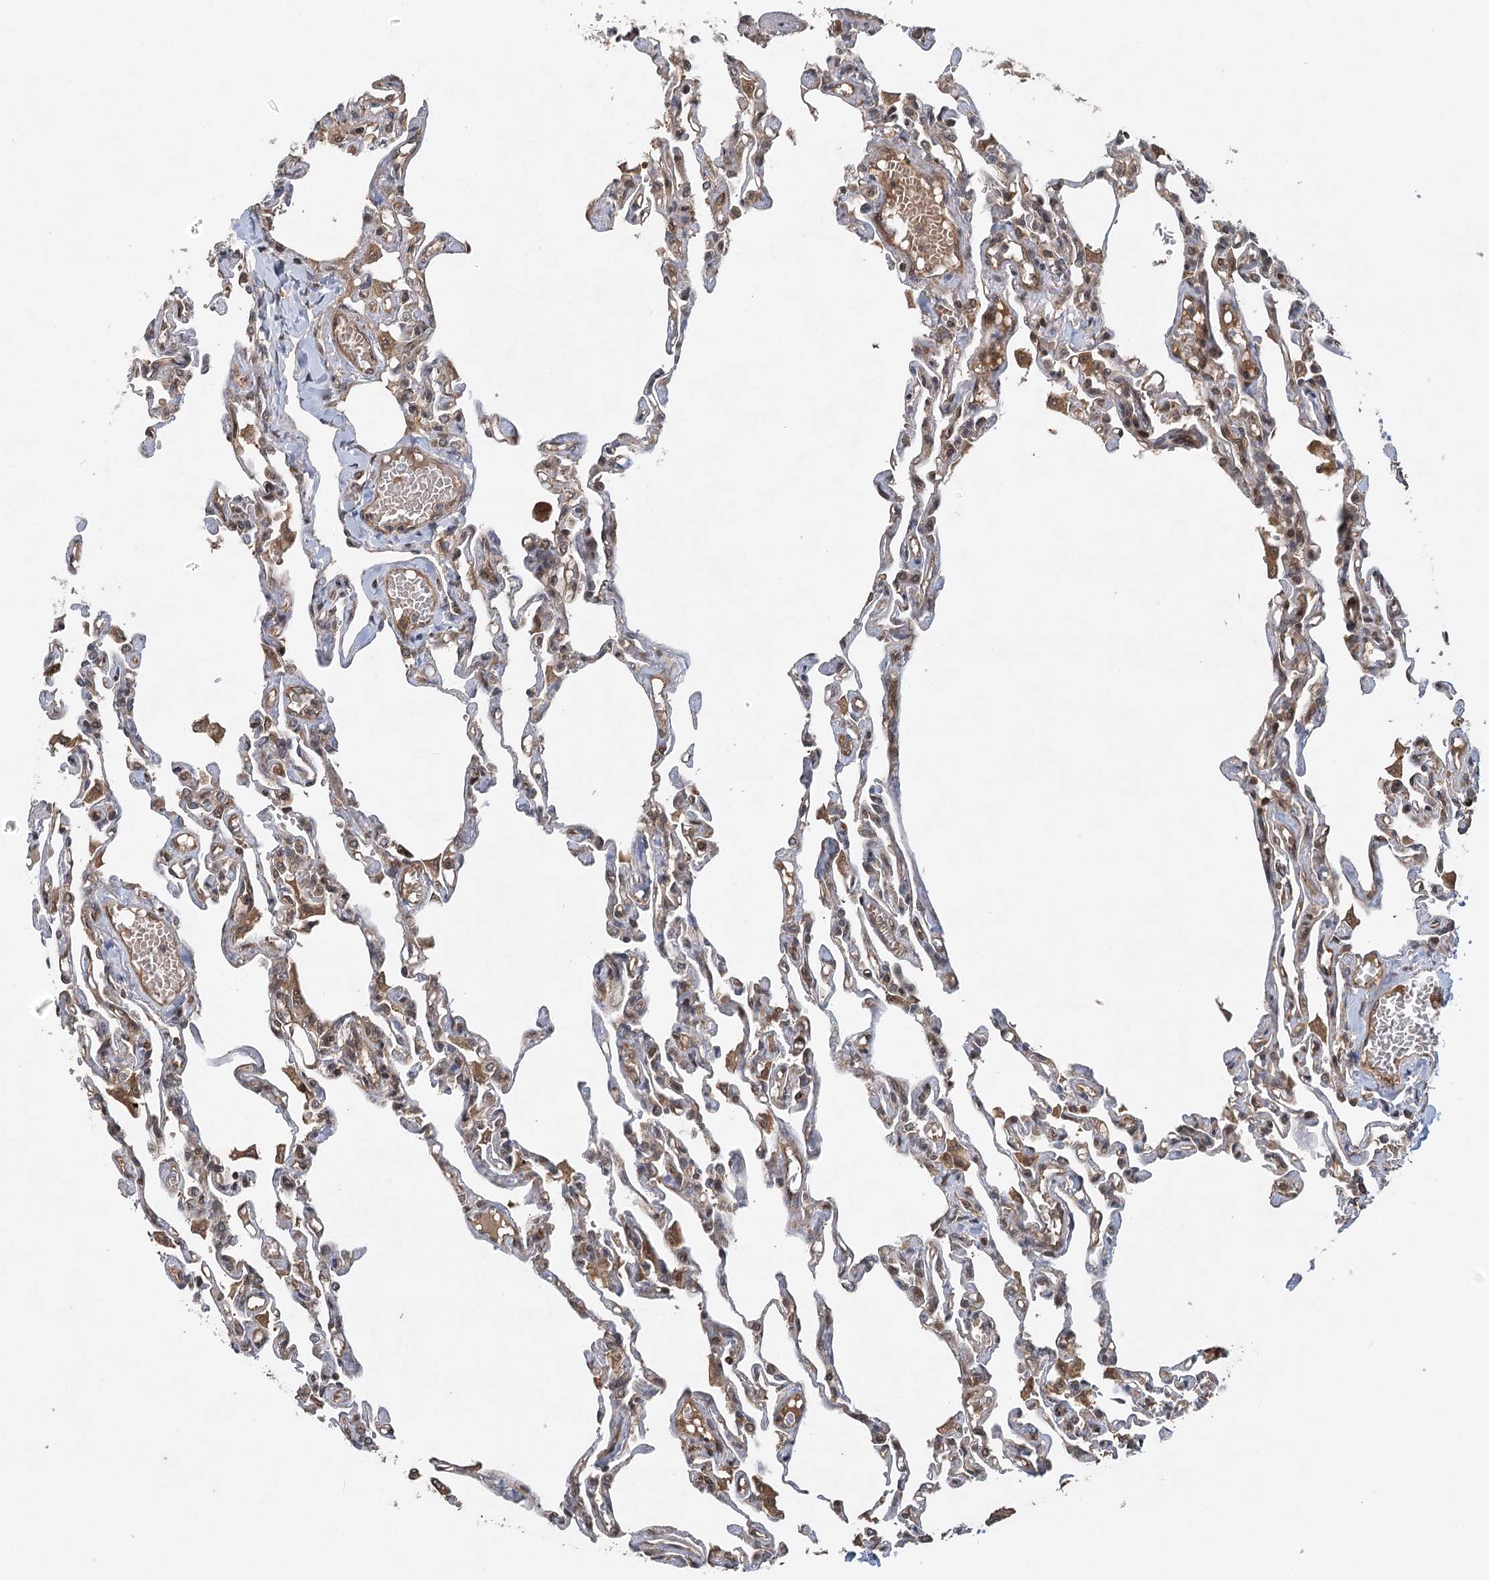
{"staining": {"intensity": "weak", "quantity": ">75%", "location": "cytoplasmic/membranous"}, "tissue": "lung", "cell_type": "Alveolar cells", "image_type": "normal", "snomed": [{"axis": "morphology", "description": "Normal tissue, NOS"}, {"axis": "topography", "description": "Lung"}], "caption": "Lung stained for a protein exhibits weak cytoplasmic/membranous positivity in alveolar cells. (DAB (3,3'-diaminobenzidine) IHC, brown staining for protein, blue staining for nuclei).", "gene": "INSIG2", "patient": {"sex": "male", "age": 21}}